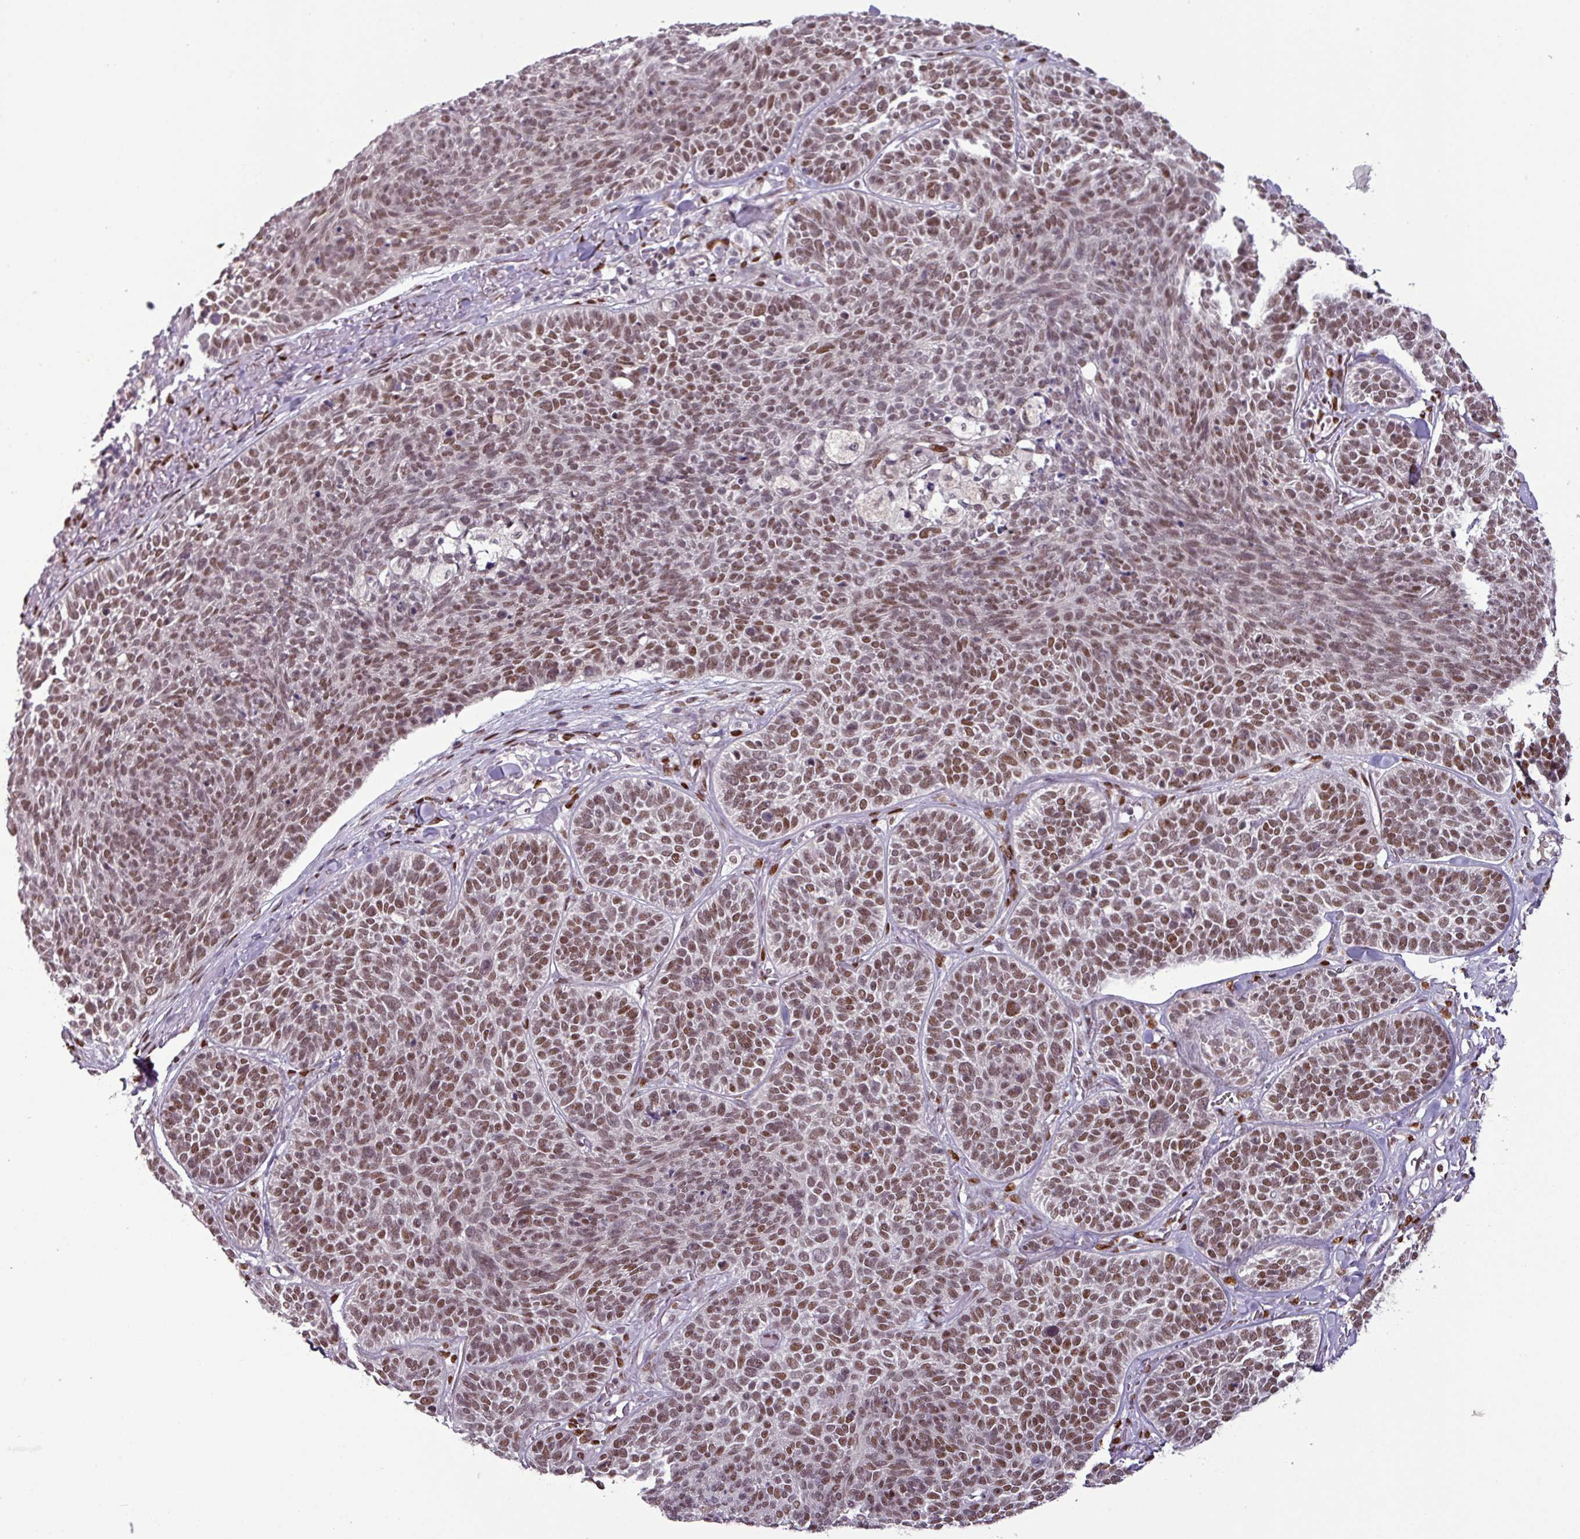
{"staining": {"intensity": "moderate", "quantity": ">75%", "location": "nuclear"}, "tissue": "skin cancer", "cell_type": "Tumor cells", "image_type": "cancer", "snomed": [{"axis": "morphology", "description": "Basal cell carcinoma"}, {"axis": "topography", "description": "Skin"}], "caption": "Immunohistochemical staining of skin cancer reveals medium levels of moderate nuclear positivity in about >75% of tumor cells.", "gene": "IRF2BPL", "patient": {"sex": "male", "age": 85}}